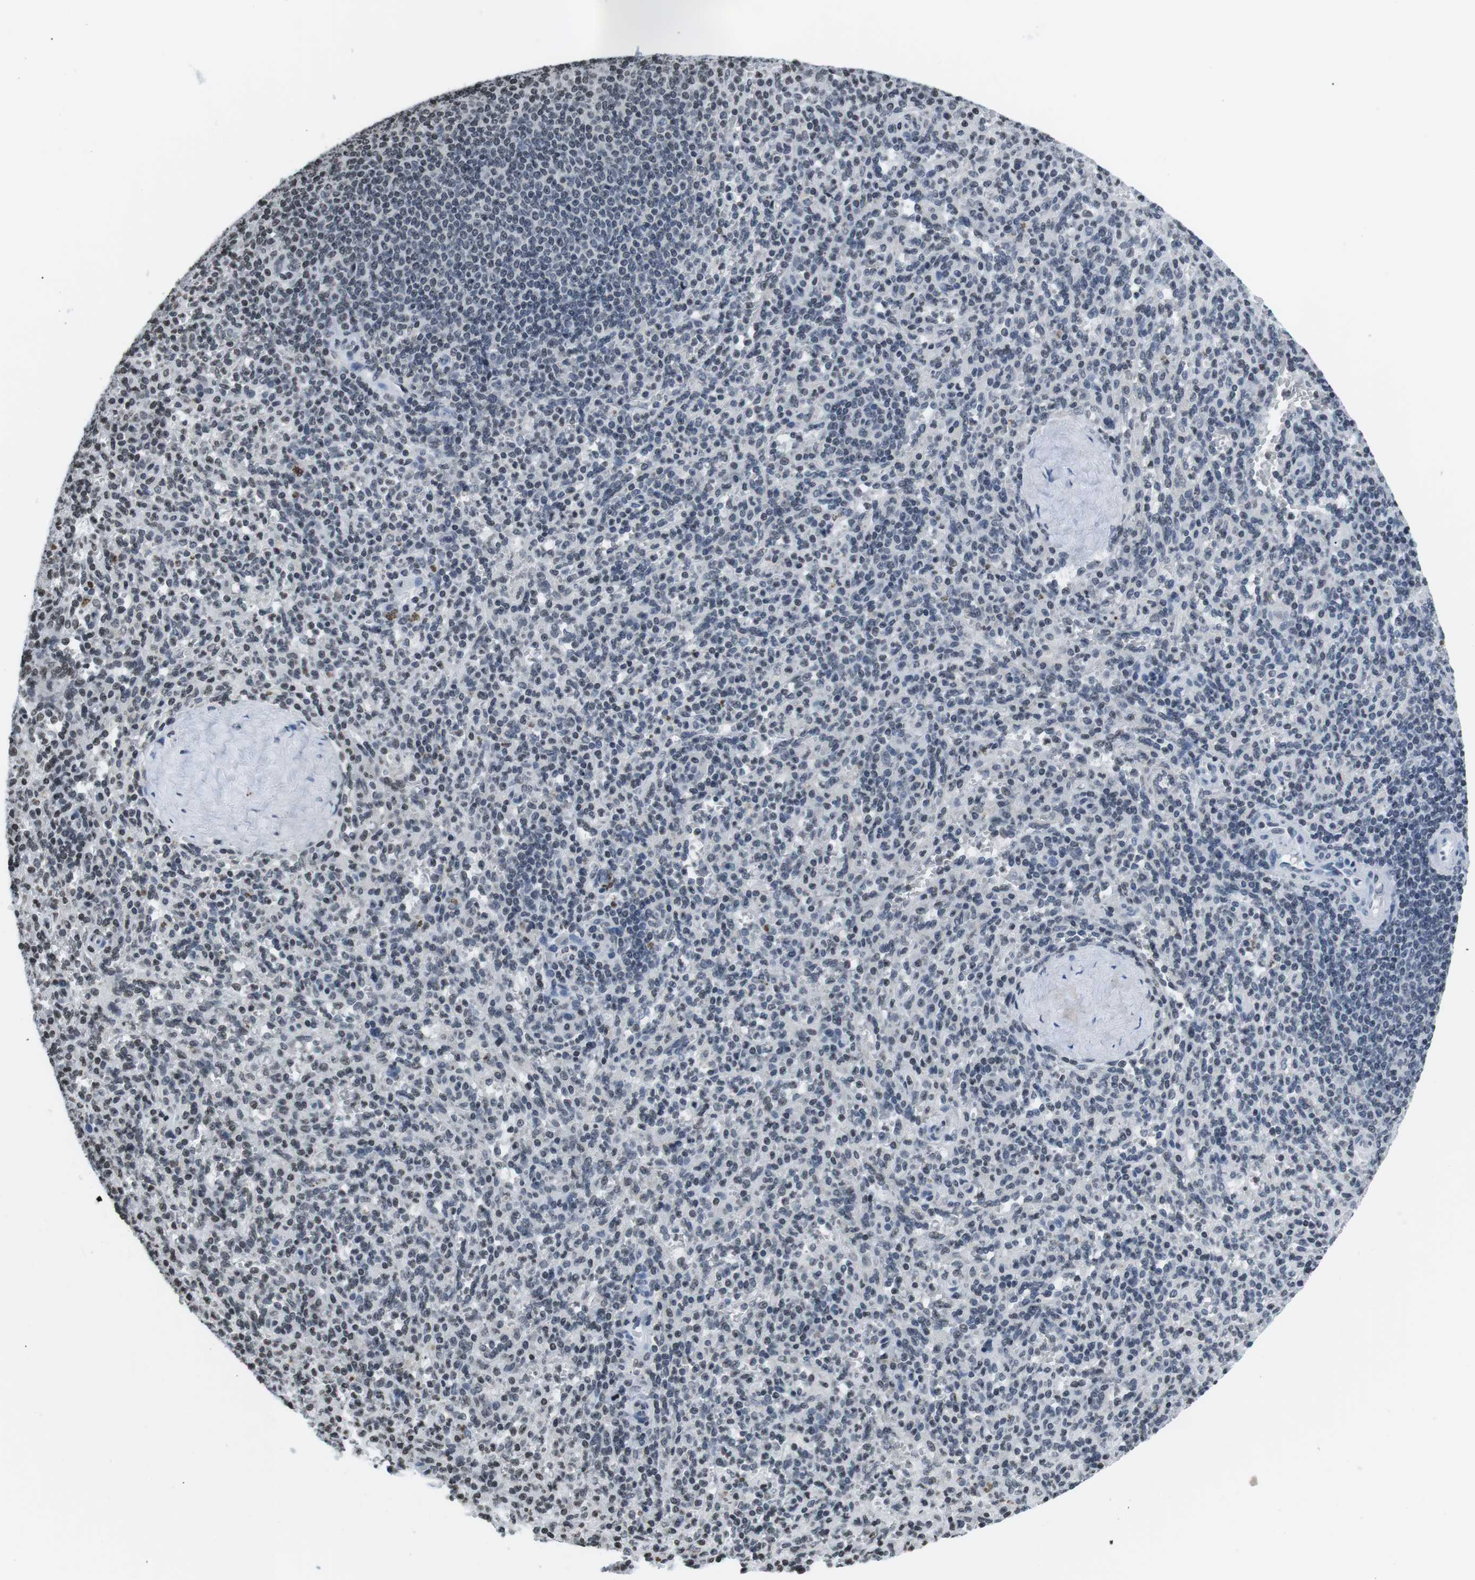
{"staining": {"intensity": "weak", "quantity": "<25%", "location": "nuclear"}, "tissue": "spleen", "cell_type": "Cells in red pulp", "image_type": "normal", "snomed": [{"axis": "morphology", "description": "Normal tissue, NOS"}, {"axis": "topography", "description": "Spleen"}], "caption": "IHC image of normal spleen: spleen stained with DAB (3,3'-diaminobenzidine) reveals no significant protein positivity in cells in red pulp. (Brightfield microscopy of DAB IHC at high magnification).", "gene": "E2F2", "patient": {"sex": "male", "age": 36}}